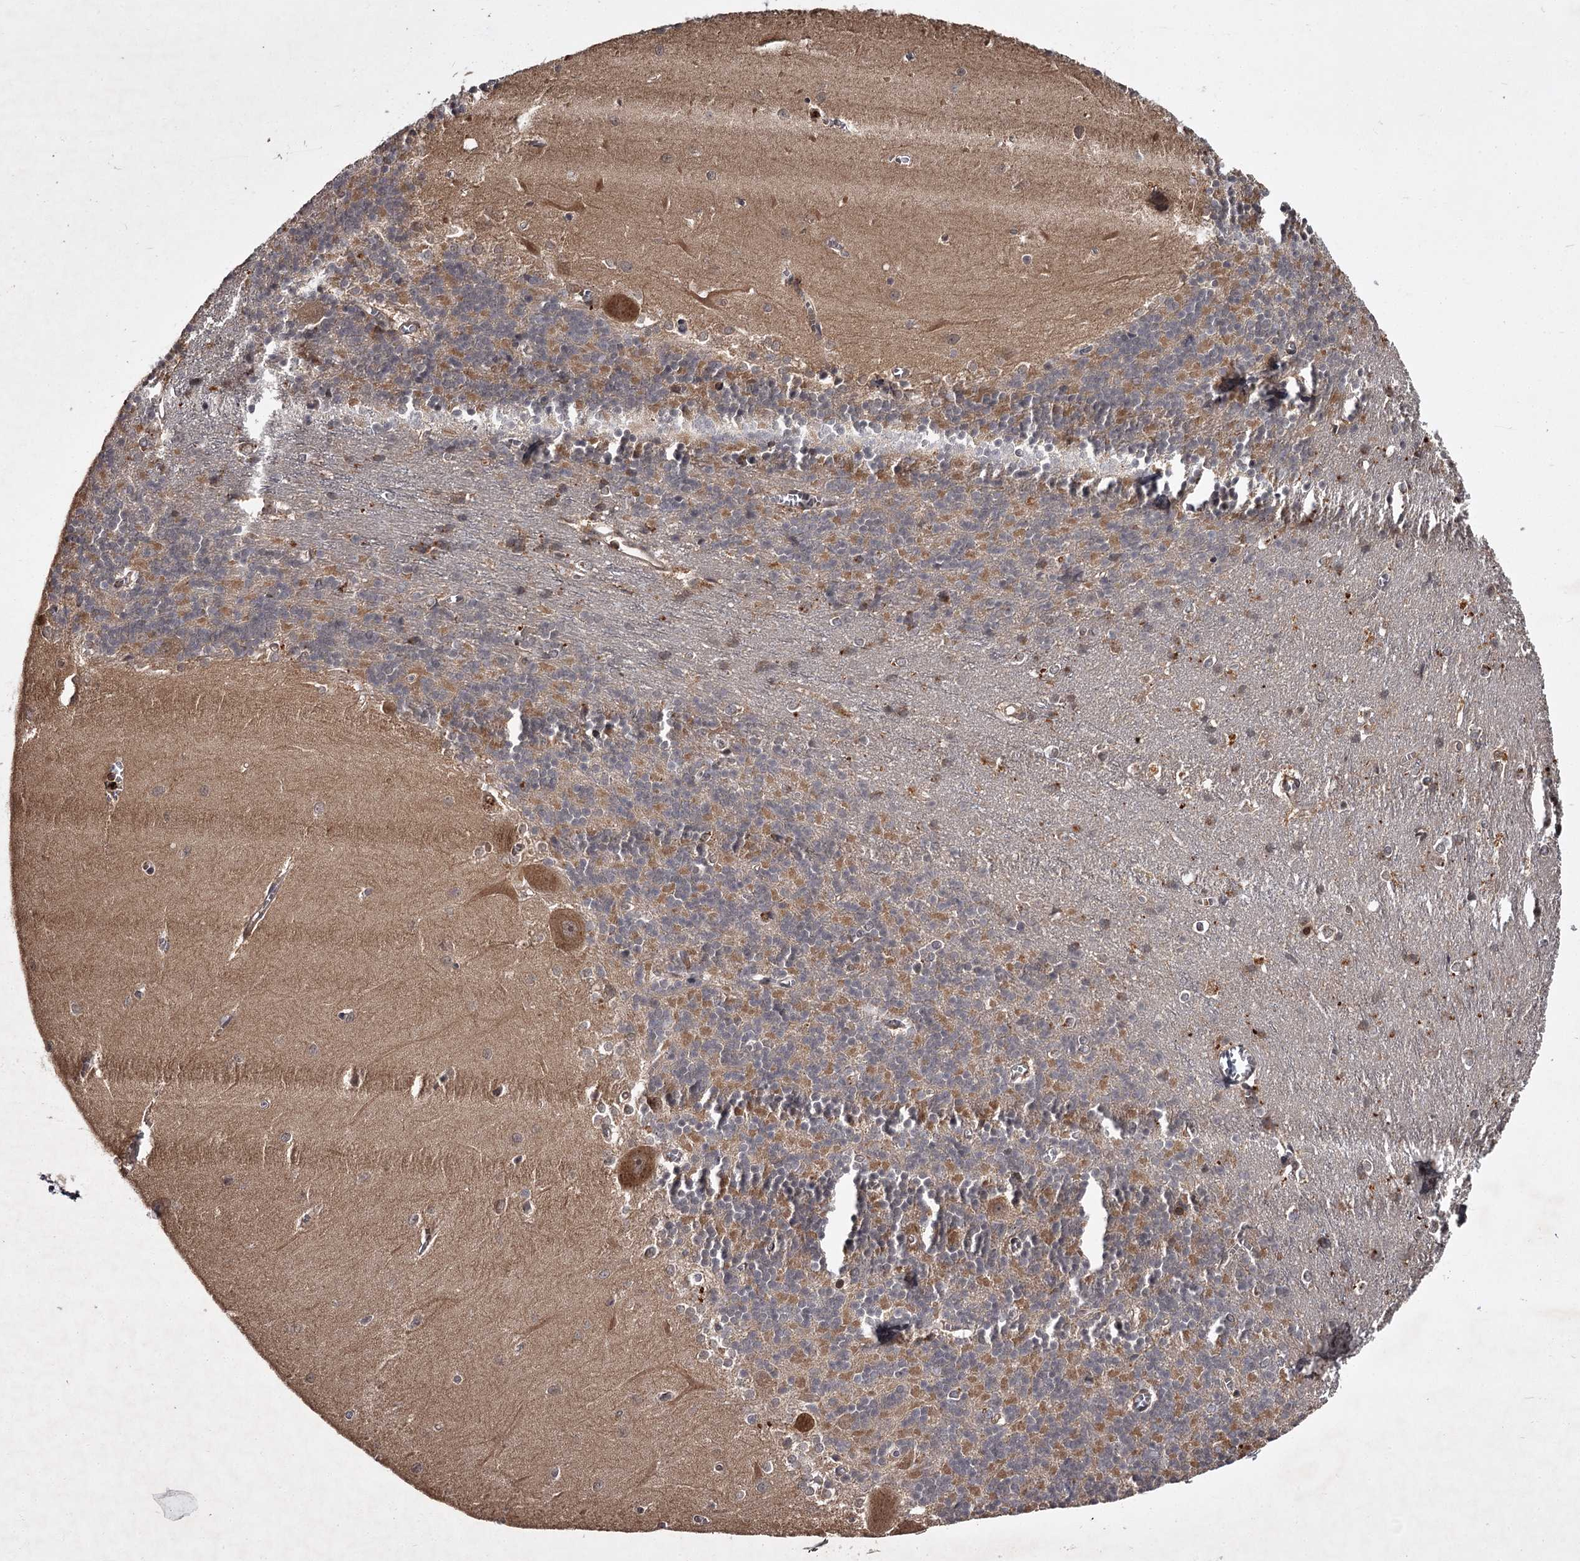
{"staining": {"intensity": "moderate", "quantity": "25%-75%", "location": "cytoplasmic/membranous"}, "tissue": "cerebellum", "cell_type": "Cells in granular layer", "image_type": "normal", "snomed": [{"axis": "morphology", "description": "Normal tissue, NOS"}, {"axis": "topography", "description": "Cerebellum"}], "caption": "Human cerebellum stained for a protein (brown) demonstrates moderate cytoplasmic/membranous positive positivity in approximately 25%-75% of cells in granular layer.", "gene": "TBC1D23", "patient": {"sex": "male", "age": 37}}